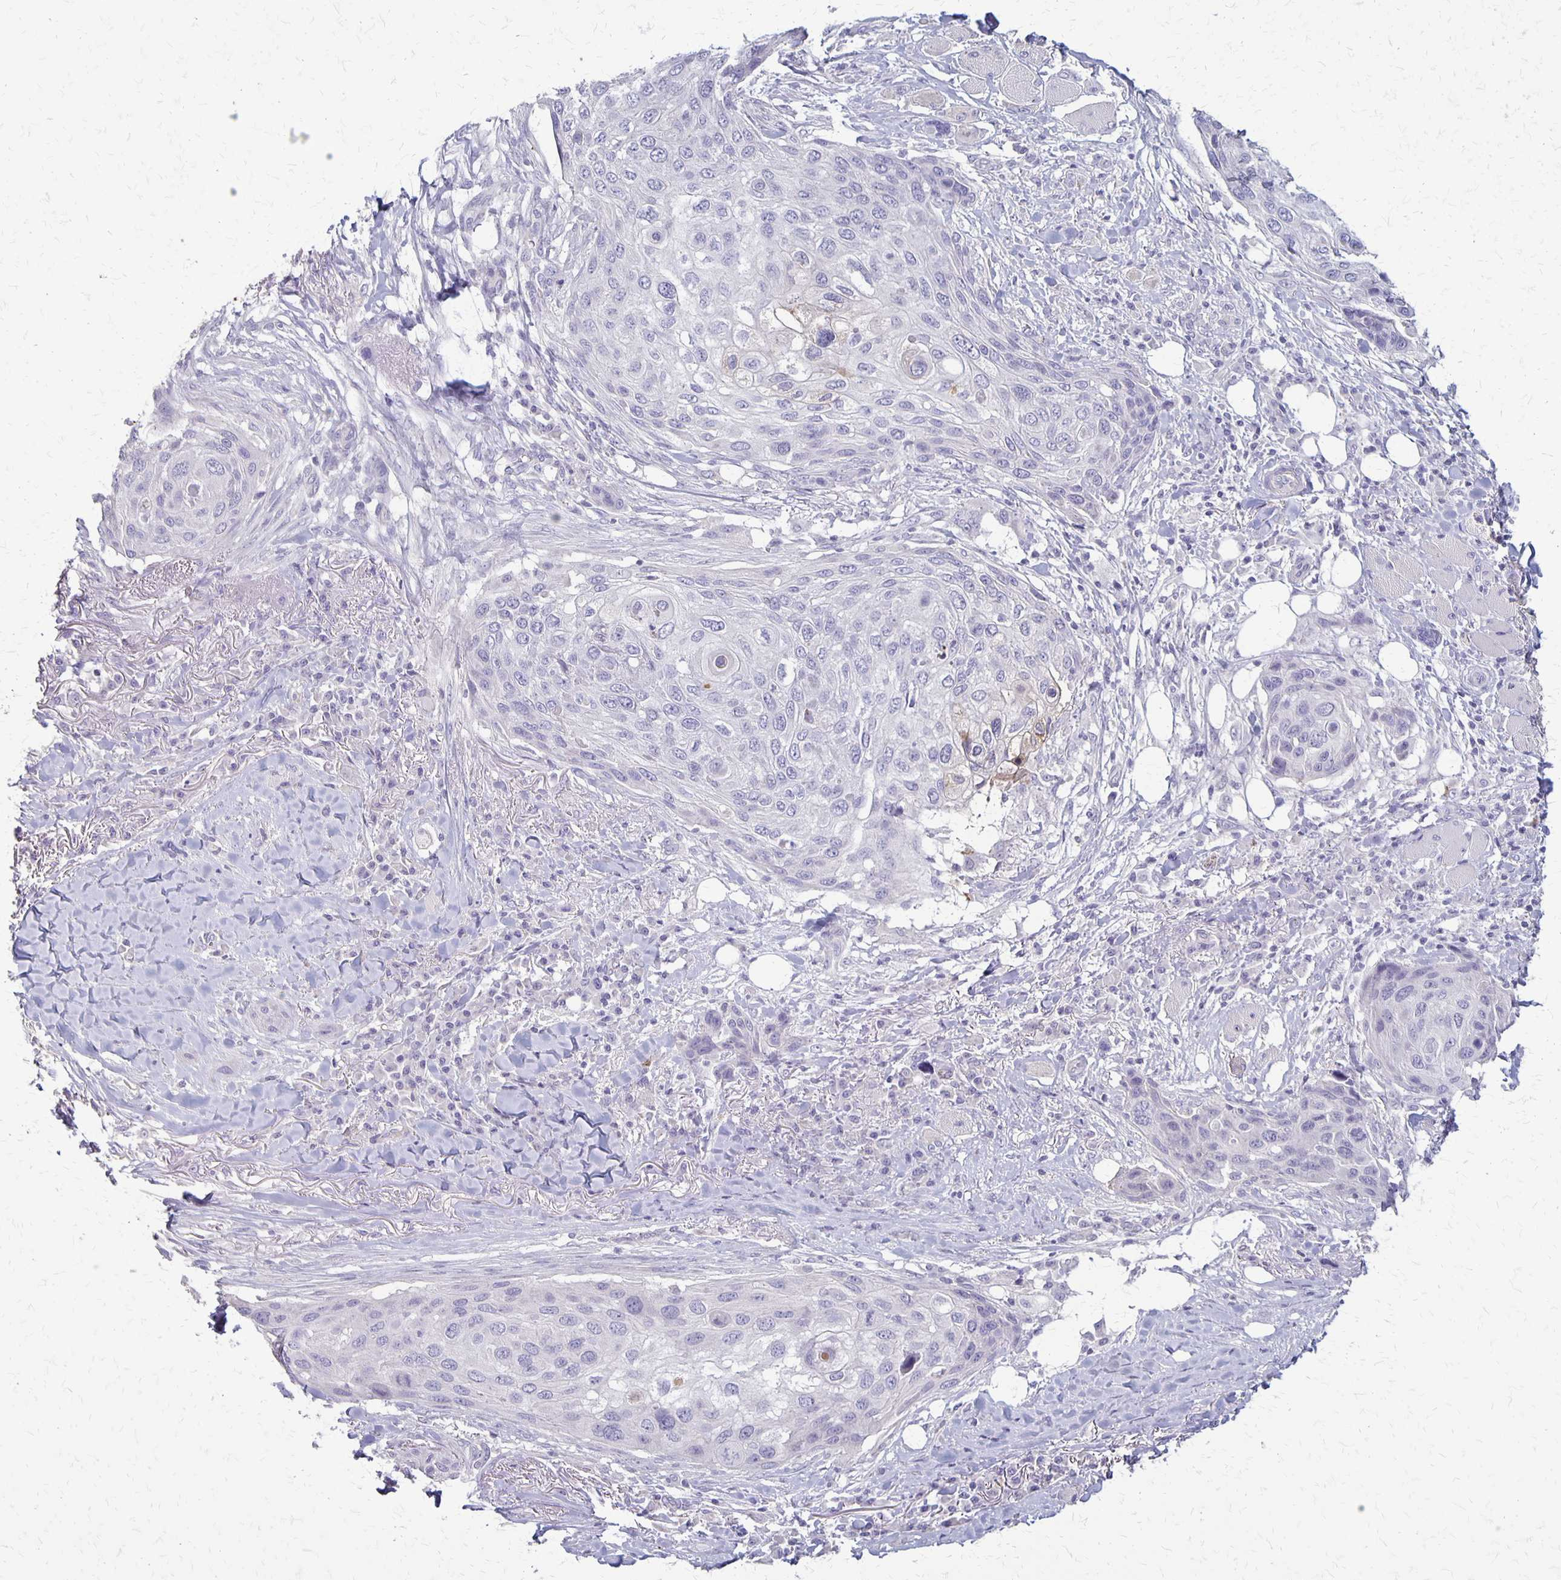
{"staining": {"intensity": "negative", "quantity": "none", "location": "none"}, "tissue": "skin cancer", "cell_type": "Tumor cells", "image_type": "cancer", "snomed": [{"axis": "morphology", "description": "Squamous cell carcinoma, NOS"}, {"axis": "topography", "description": "Skin"}], "caption": "Immunohistochemical staining of human skin squamous cell carcinoma exhibits no significant positivity in tumor cells.", "gene": "SEPTIN5", "patient": {"sex": "female", "age": 87}}